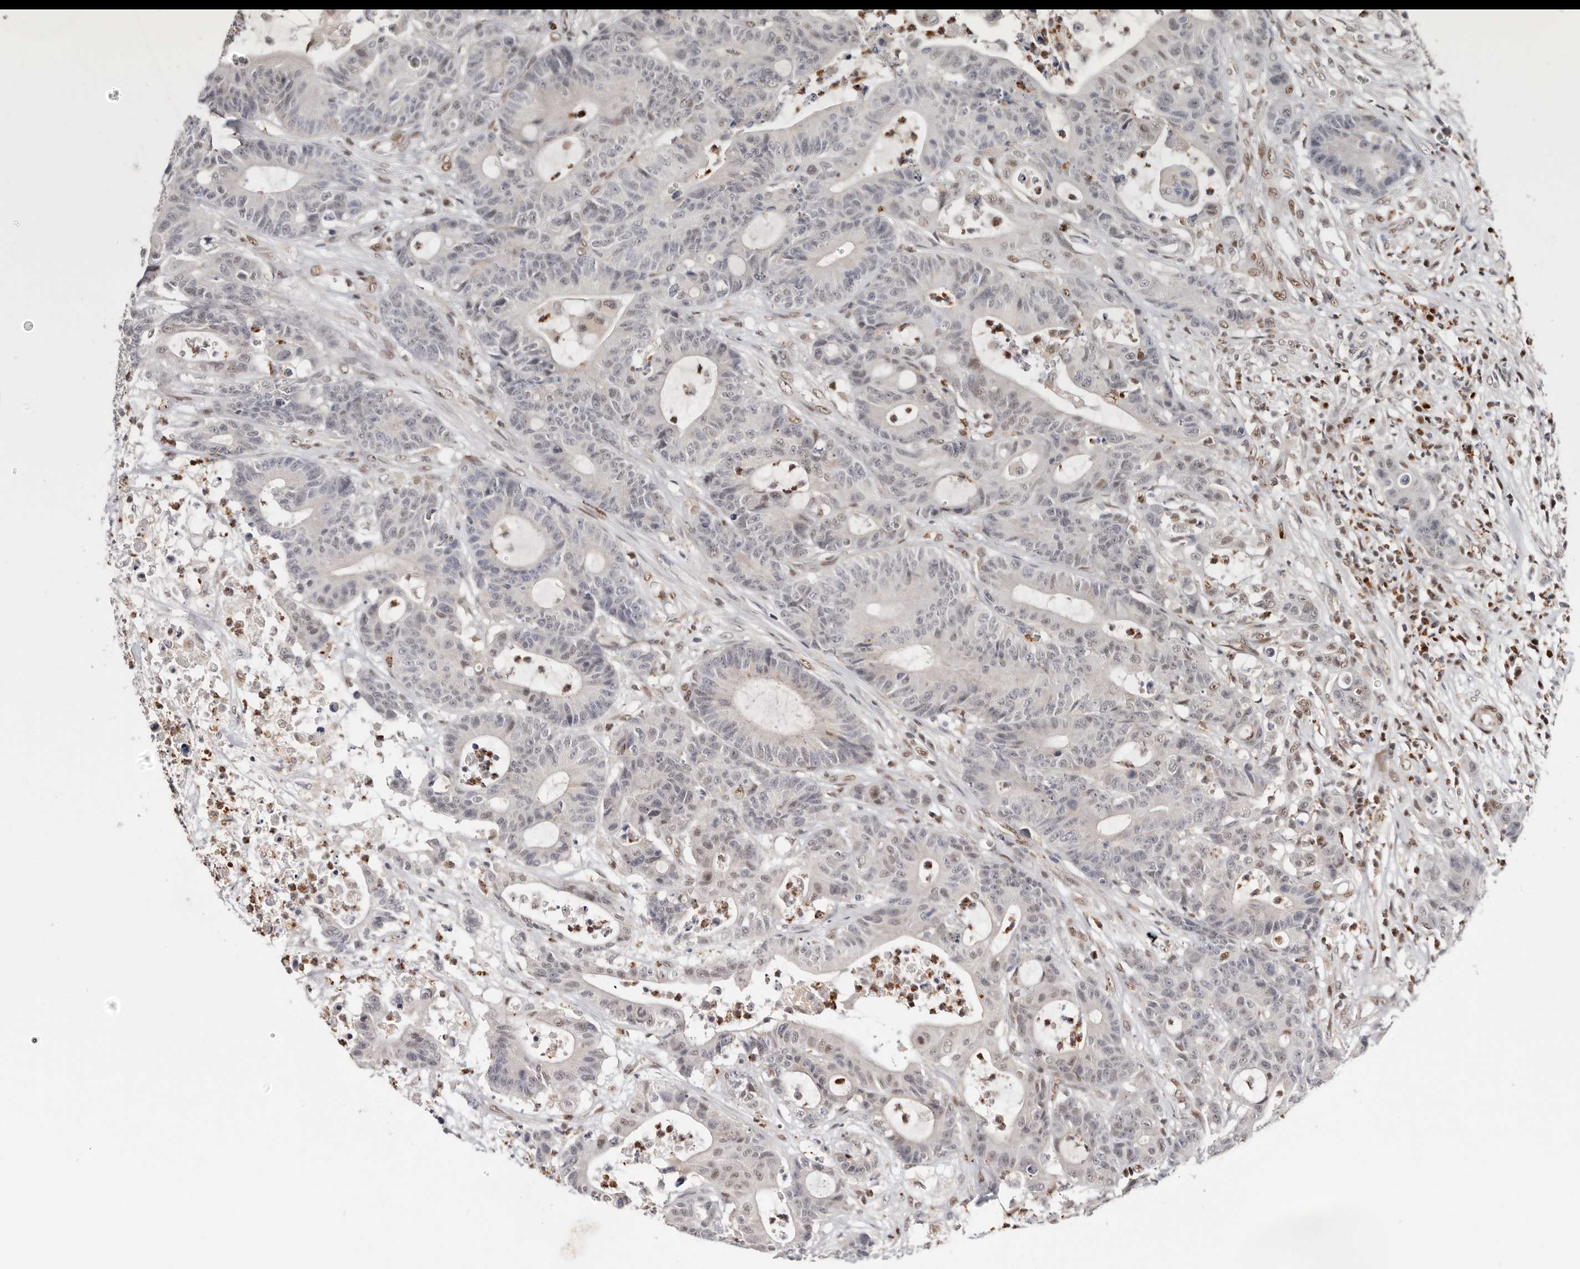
{"staining": {"intensity": "weak", "quantity": "<25%", "location": "nuclear"}, "tissue": "colorectal cancer", "cell_type": "Tumor cells", "image_type": "cancer", "snomed": [{"axis": "morphology", "description": "Adenocarcinoma, NOS"}, {"axis": "topography", "description": "Colon"}], "caption": "High magnification brightfield microscopy of adenocarcinoma (colorectal) stained with DAB (brown) and counterstained with hematoxylin (blue): tumor cells show no significant positivity.", "gene": "SMAD7", "patient": {"sex": "female", "age": 84}}